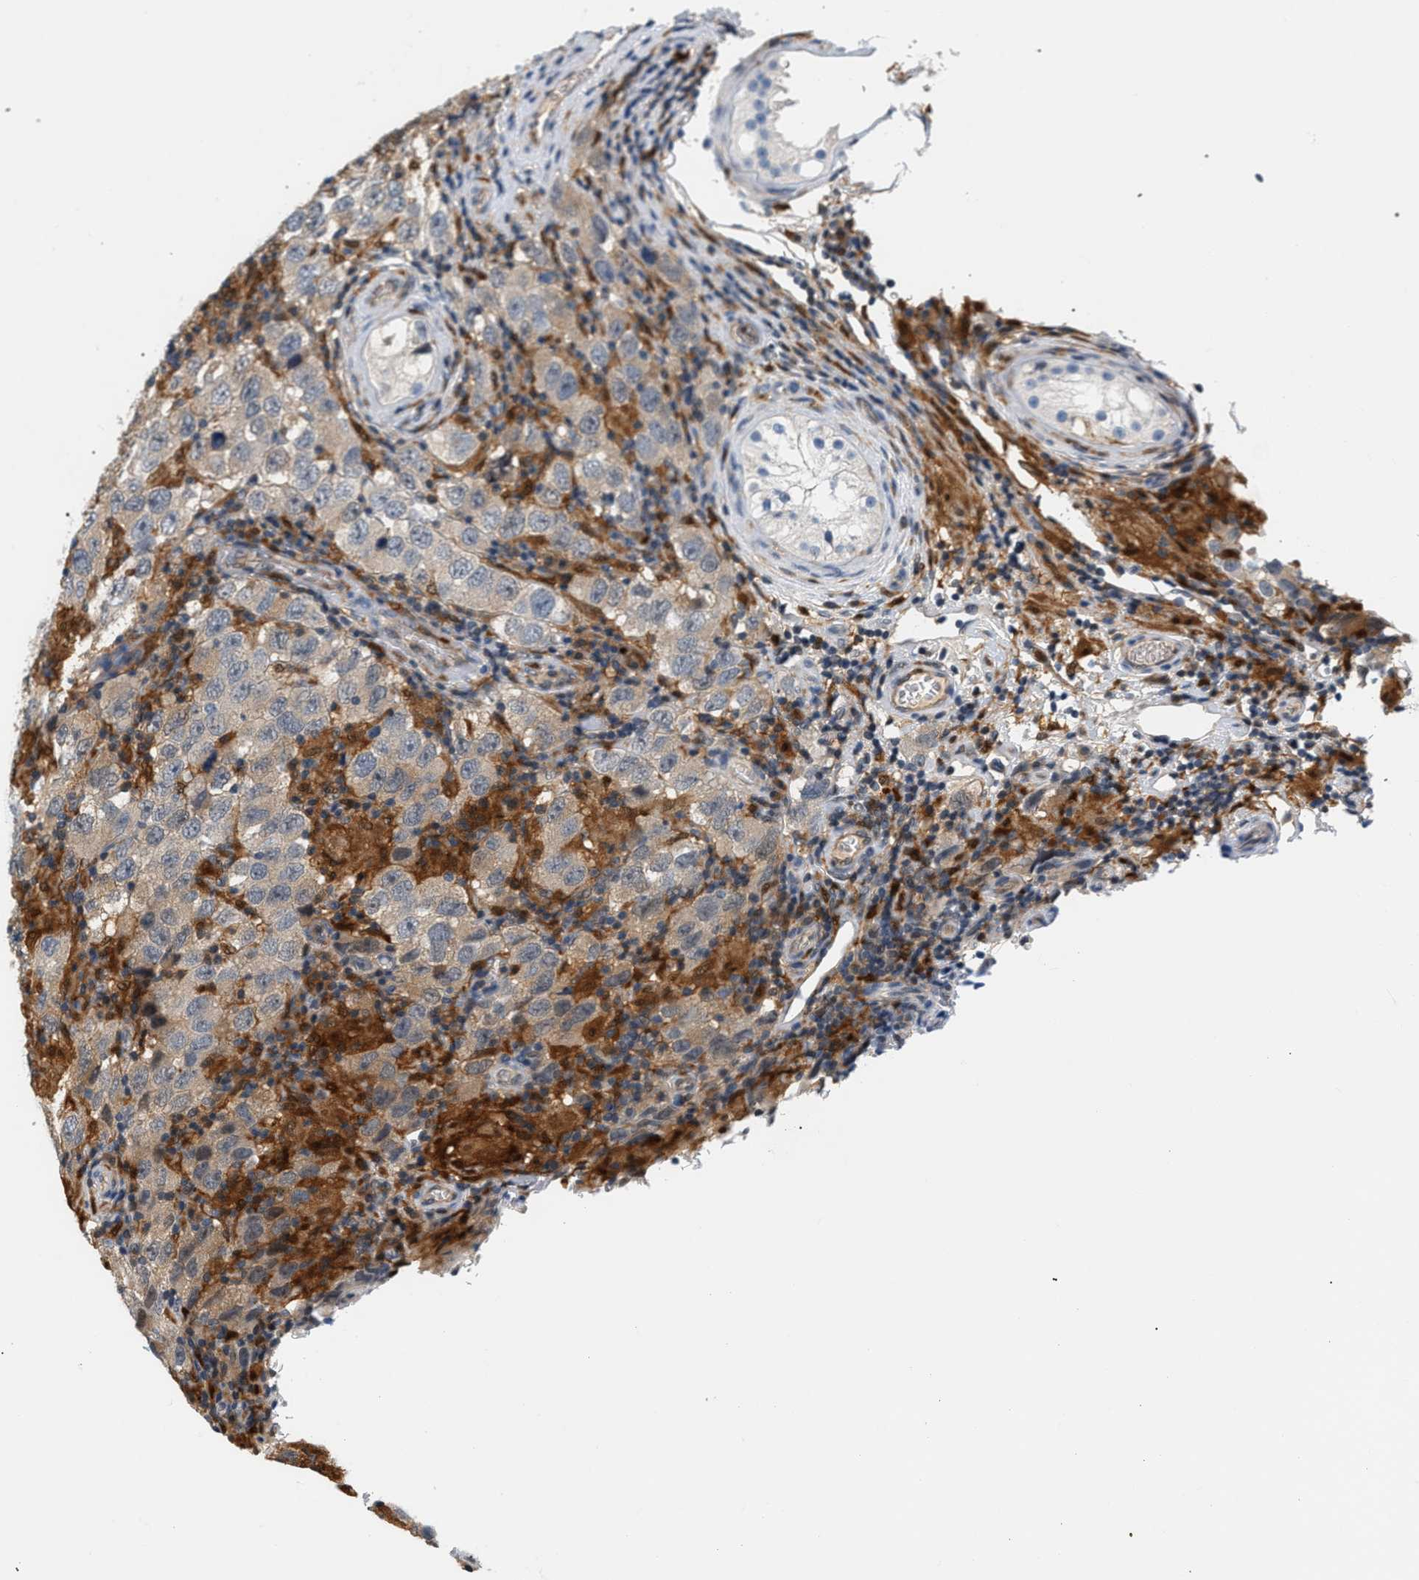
{"staining": {"intensity": "weak", "quantity": "<25%", "location": "cytoplasmic/membranous"}, "tissue": "testis cancer", "cell_type": "Tumor cells", "image_type": "cancer", "snomed": [{"axis": "morphology", "description": "Carcinoma, Embryonal, NOS"}, {"axis": "topography", "description": "Testis"}], "caption": "This is a micrograph of immunohistochemistry (IHC) staining of testis cancer (embryonal carcinoma), which shows no positivity in tumor cells.", "gene": "PYCARD", "patient": {"sex": "male", "age": 21}}